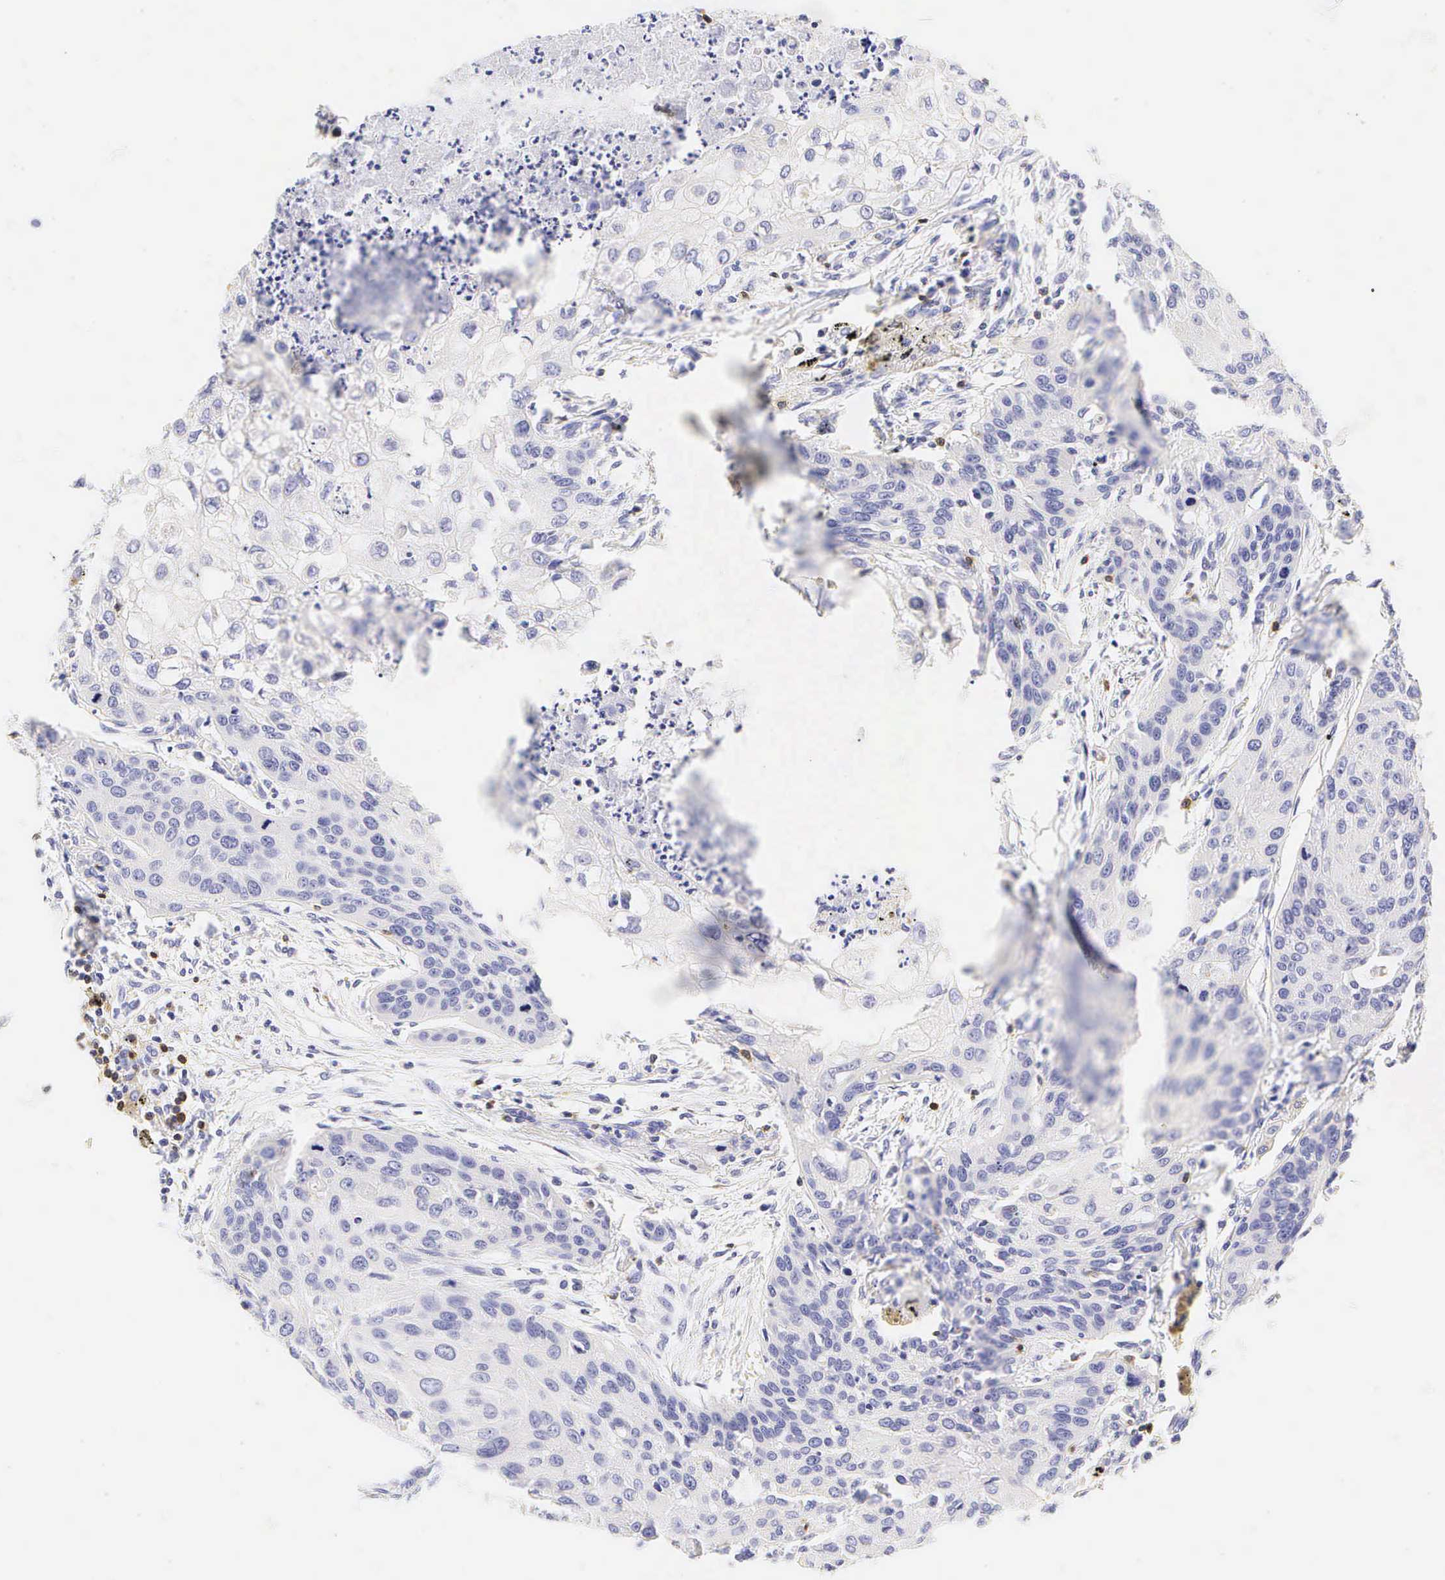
{"staining": {"intensity": "negative", "quantity": "none", "location": "none"}, "tissue": "lung cancer", "cell_type": "Tumor cells", "image_type": "cancer", "snomed": [{"axis": "morphology", "description": "Squamous cell carcinoma, NOS"}, {"axis": "topography", "description": "Lung"}], "caption": "IHC image of human lung squamous cell carcinoma stained for a protein (brown), which shows no expression in tumor cells. (DAB IHC visualized using brightfield microscopy, high magnification).", "gene": "CD3E", "patient": {"sex": "male", "age": 71}}